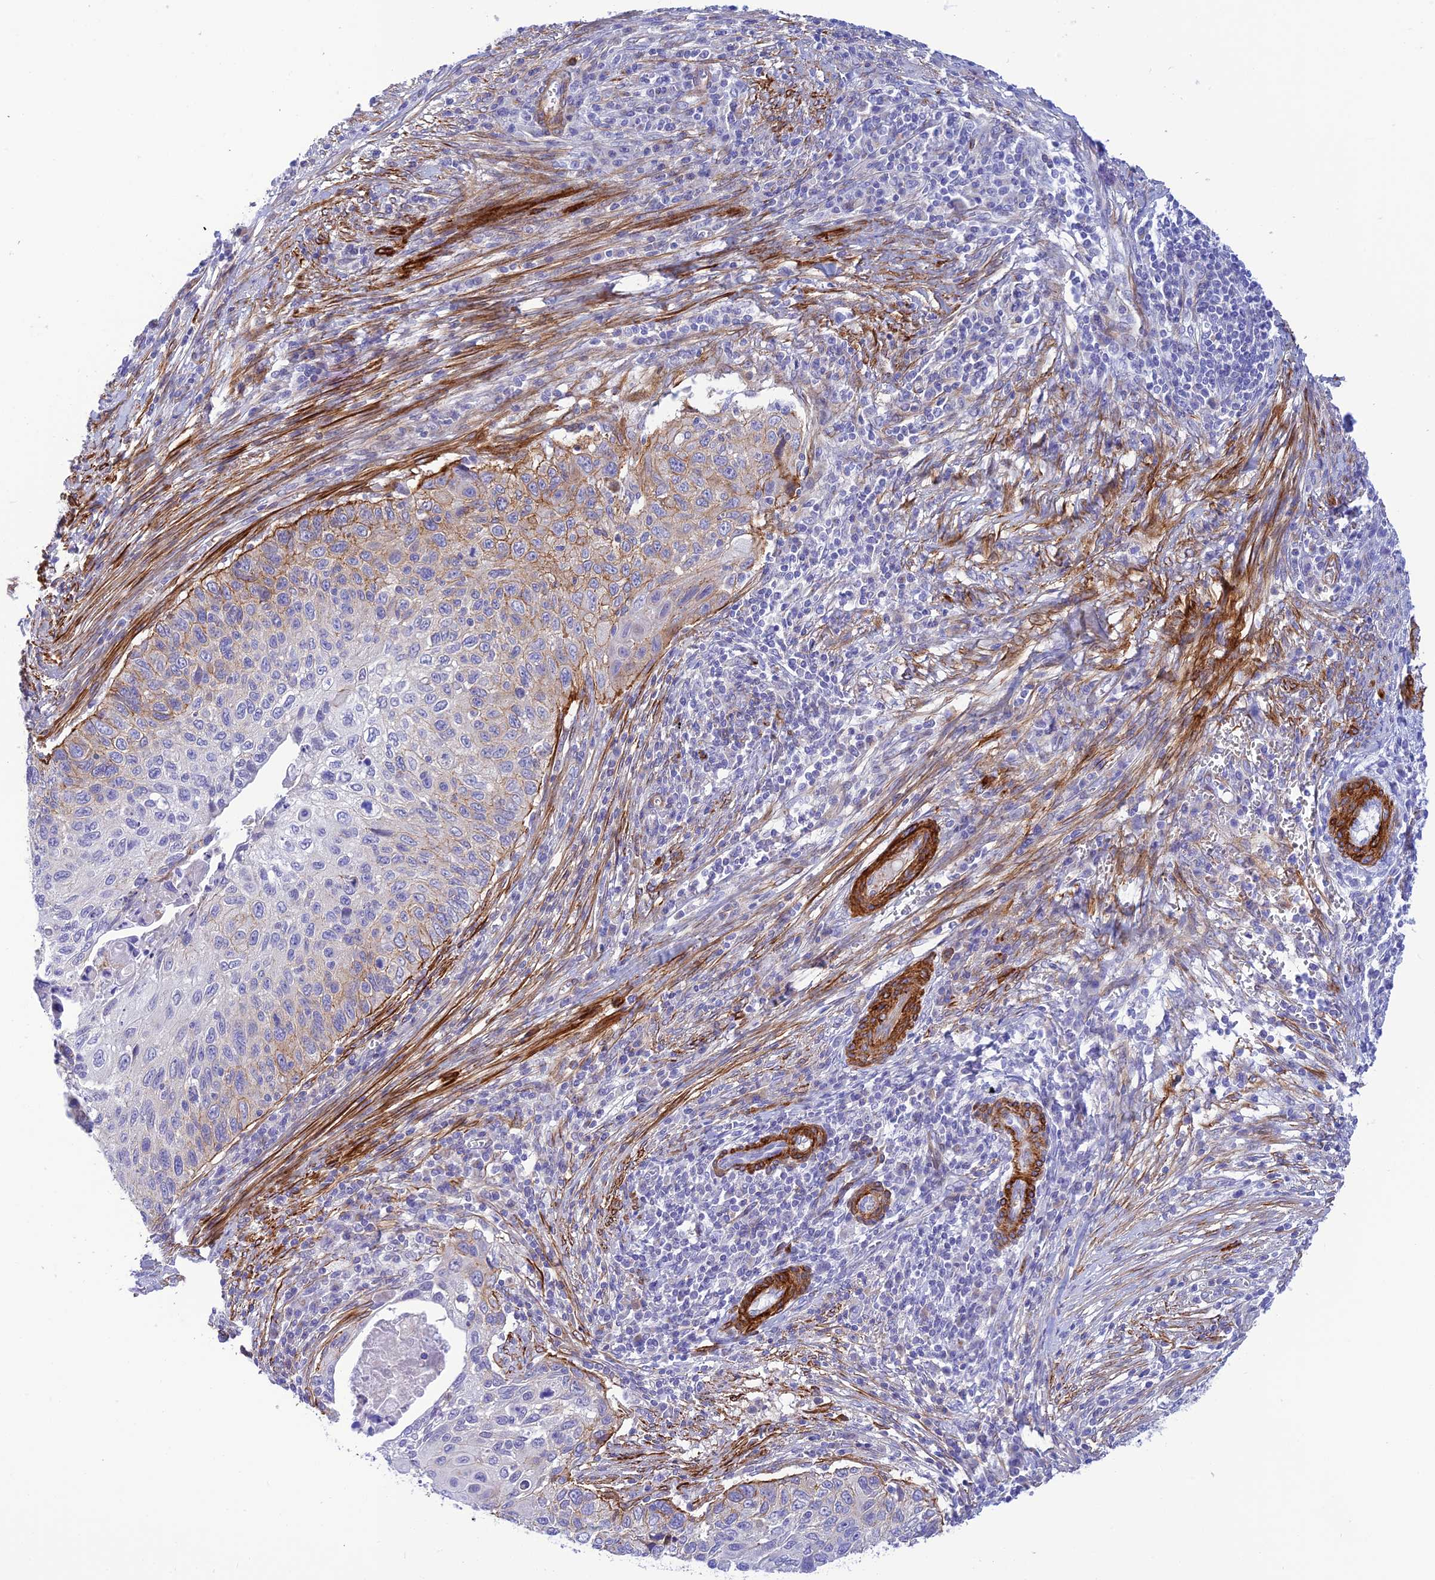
{"staining": {"intensity": "weak", "quantity": "<25%", "location": "cytoplasmic/membranous"}, "tissue": "cervical cancer", "cell_type": "Tumor cells", "image_type": "cancer", "snomed": [{"axis": "morphology", "description": "Squamous cell carcinoma, NOS"}, {"axis": "topography", "description": "Cervix"}], "caption": "DAB (3,3'-diaminobenzidine) immunohistochemical staining of cervical cancer exhibits no significant staining in tumor cells.", "gene": "ZDHHC16", "patient": {"sex": "female", "age": 70}}